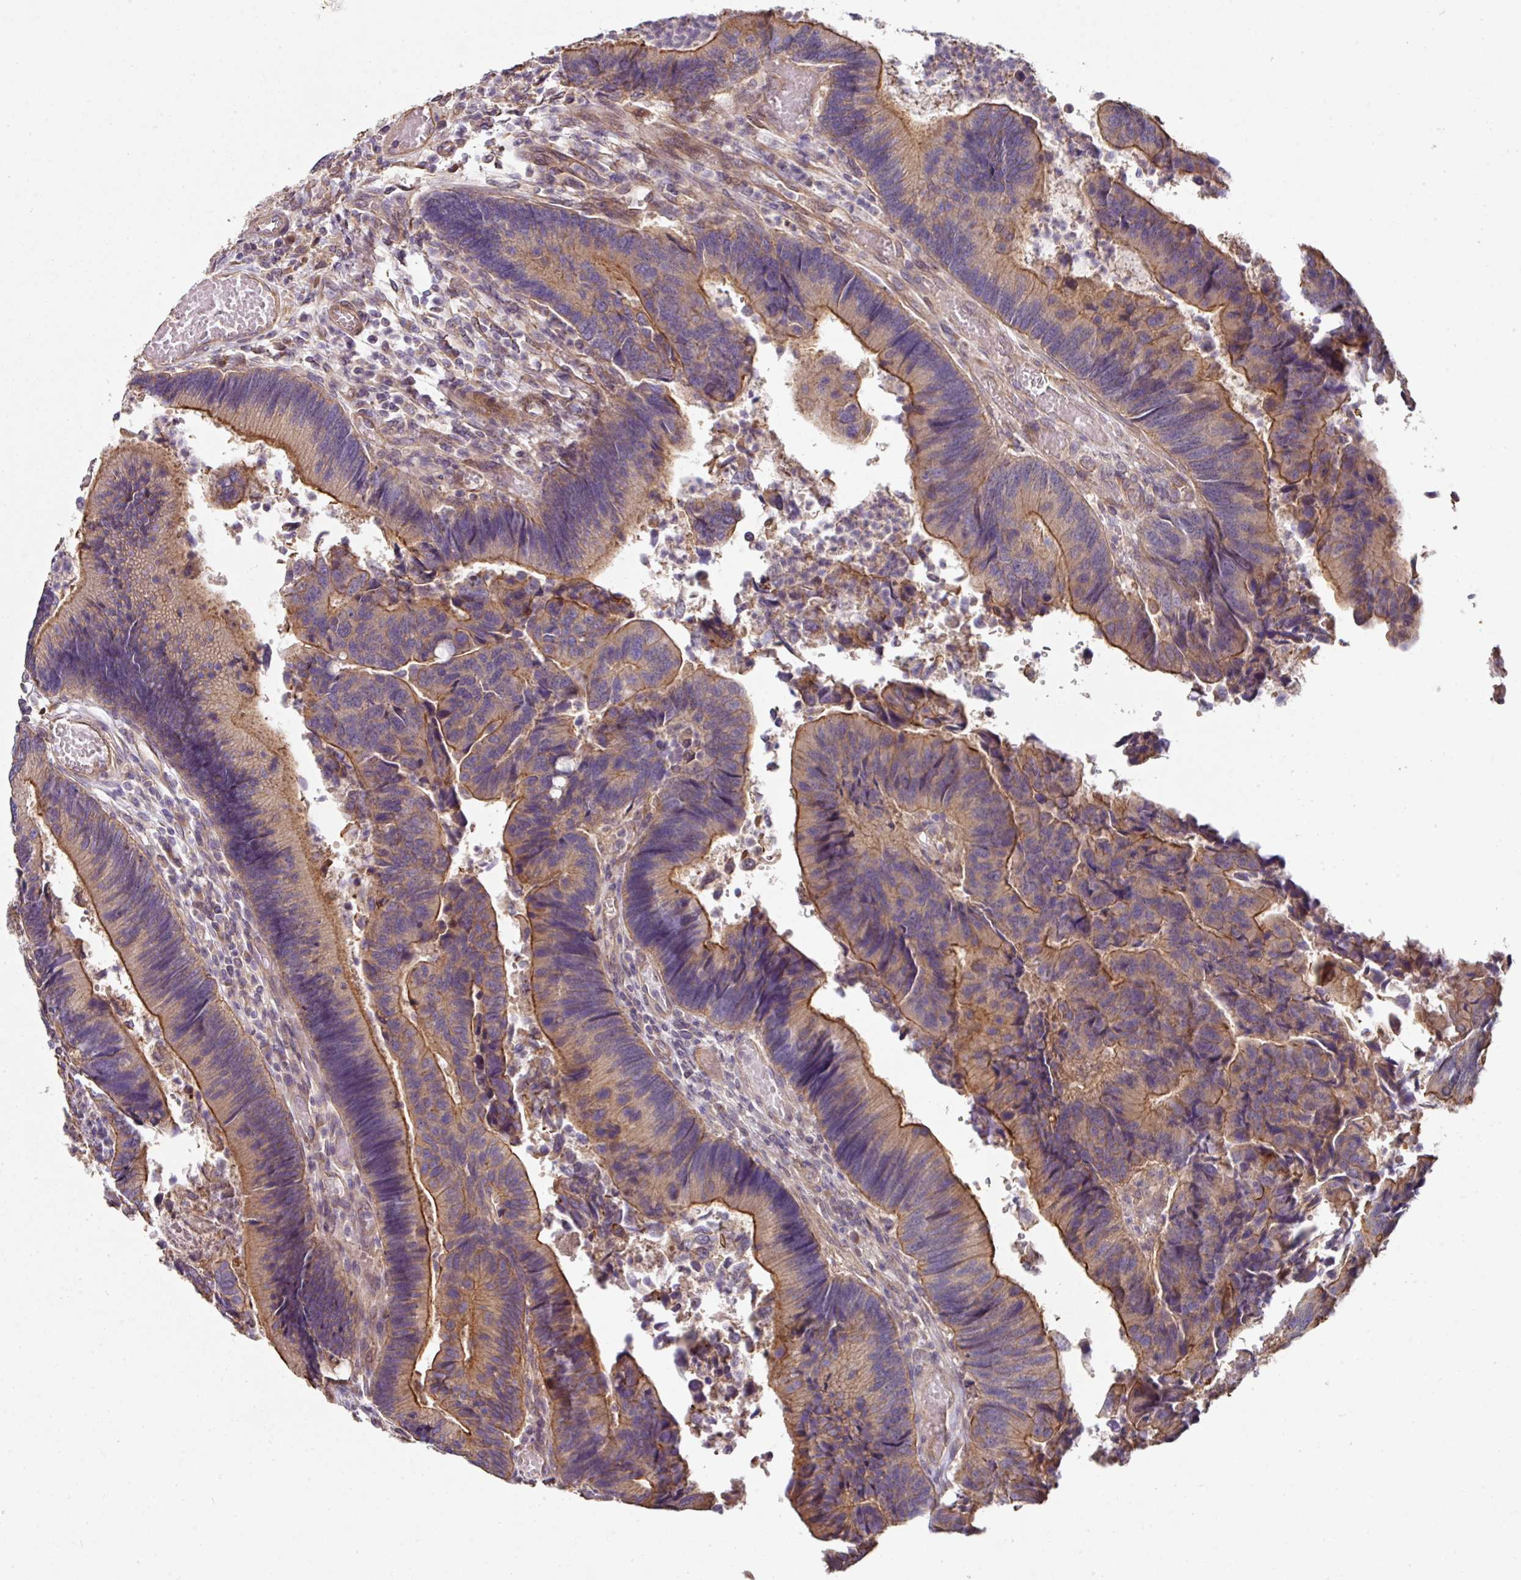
{"staining": {"intensity": "moderate", "quantity": "25%-75%", "location": "cytoplasmic/membranous"}, "tissue": "colorectal cancer", "cell_type": "Tumor cells", "image_type": "cancer", "snomed": [{"axis": "morphology", "description": "Adenocarcinoma, NOS"}, {"axis": "topography", "description": "Colon"}], "caption": "High-magnification brightfield microscopy of colorectal adenocarcinoma stained with DAB (brown) and counterstained with hematoxylin (blue). tumor cells exhibit moderate cytoplasmic/membranous staining is seen in about25%-75% of cells.", "gene": "C4orf48", "patient": {"sex": "female", "age": 67}}